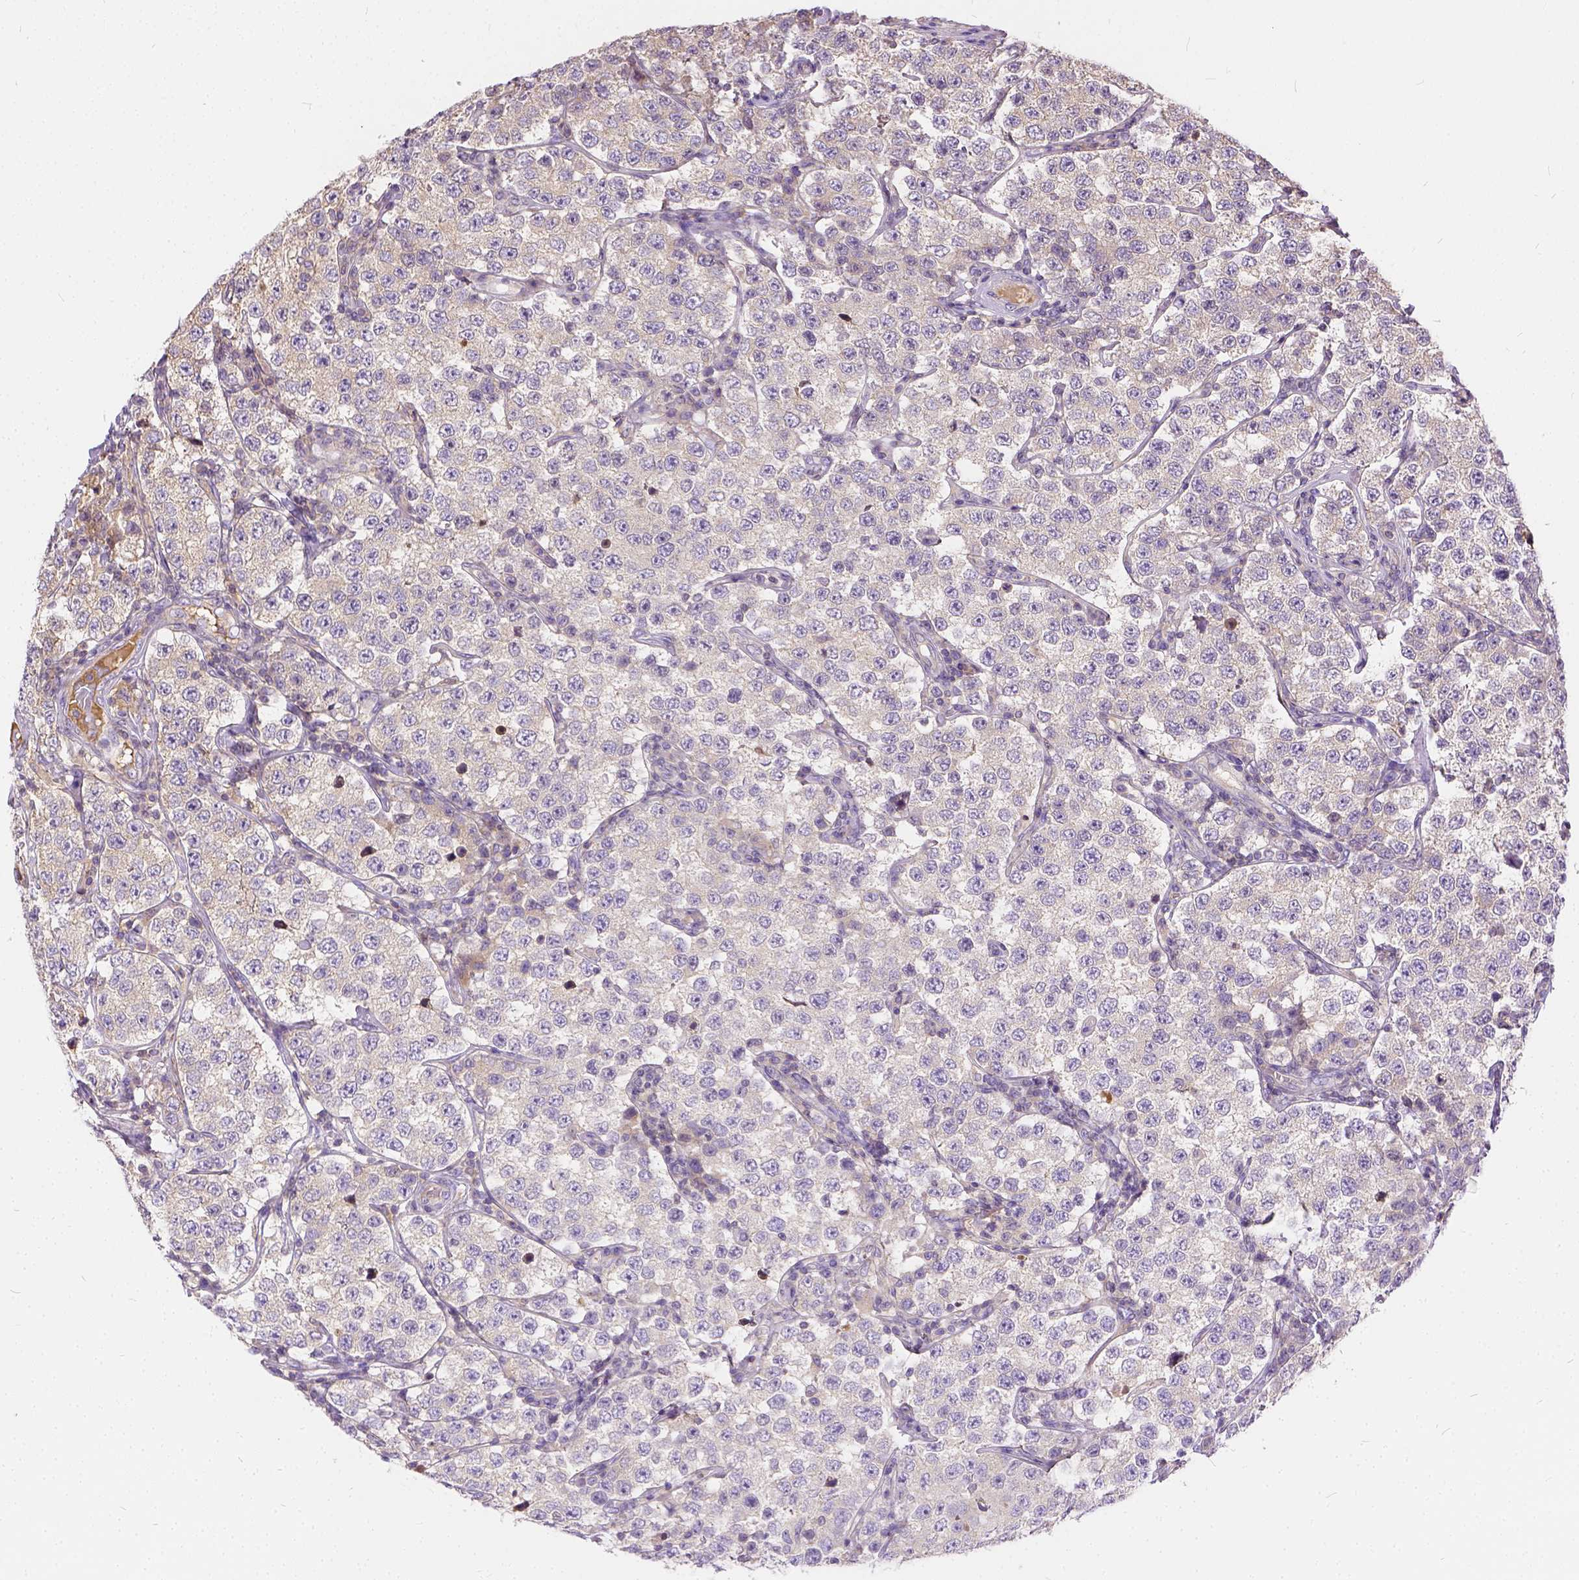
{"staining": {"intensity": "negative", "quantity": "none", "location": "none"}, "tissue": "testis cancer", "cell_type": "Tumor cells", "image_type": "cancer", "snomed": [{"axis": "morphology", "description": "Seminoma, NOS"}, {"axis": "topography", "description": "Testis"}], "caption": "This is an immunohistochemistry photomicrograph of testis cancer. There is no positivity in tumor cells.", "gene": "CADM4", "patient": {"sex": "male", "age": 34}}